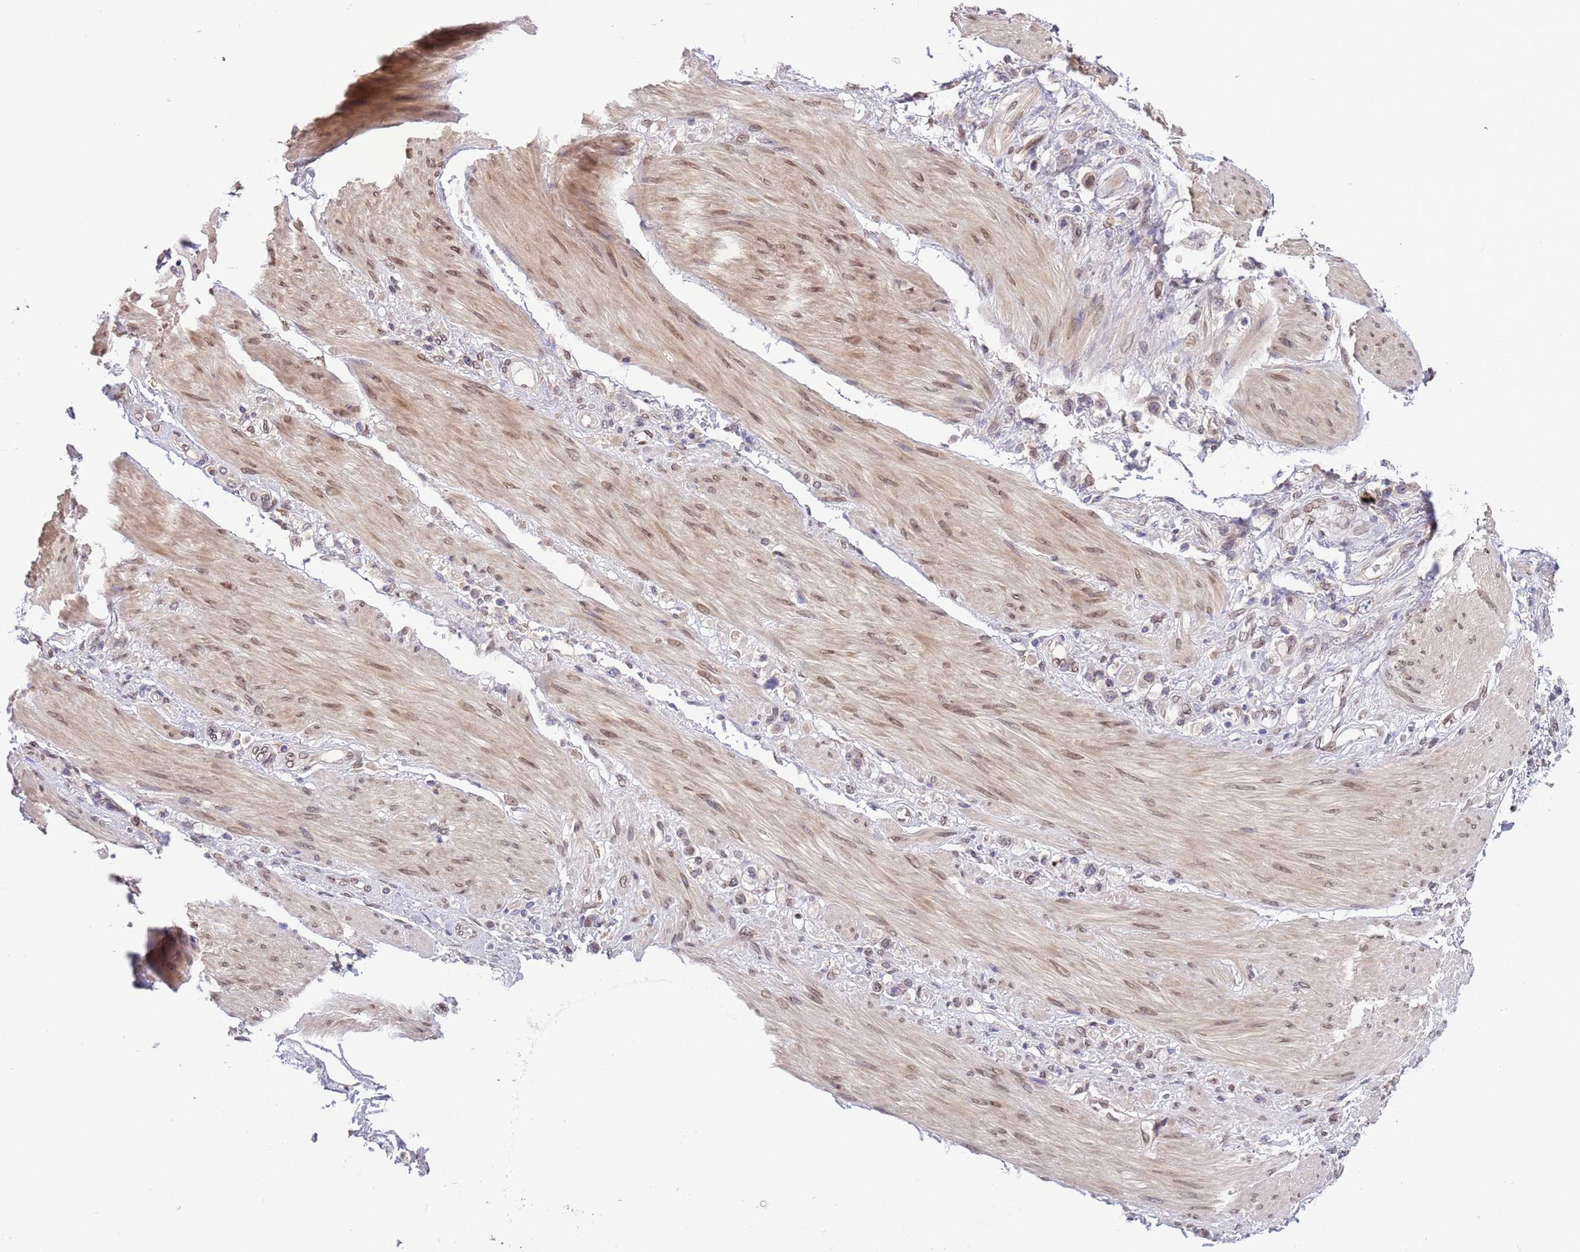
{"staining": {"intensity": "weak", "quantity": "<25%", "location": "nuclear"}, "tissue": "stomach cancer", "cell_type": "Tumor cells", "image_type": "cancer", "snomed": [{"axis": "morphology", "description": "Adenocarcinoma, NOS"}, {"axis": "topography", "description": "Stomach"}], "caption": "Tumor cells are negative for brown protein staining in stomach cancer.", "gene": "ZNF665", "patient": {"sex": "female", "age": 65}}